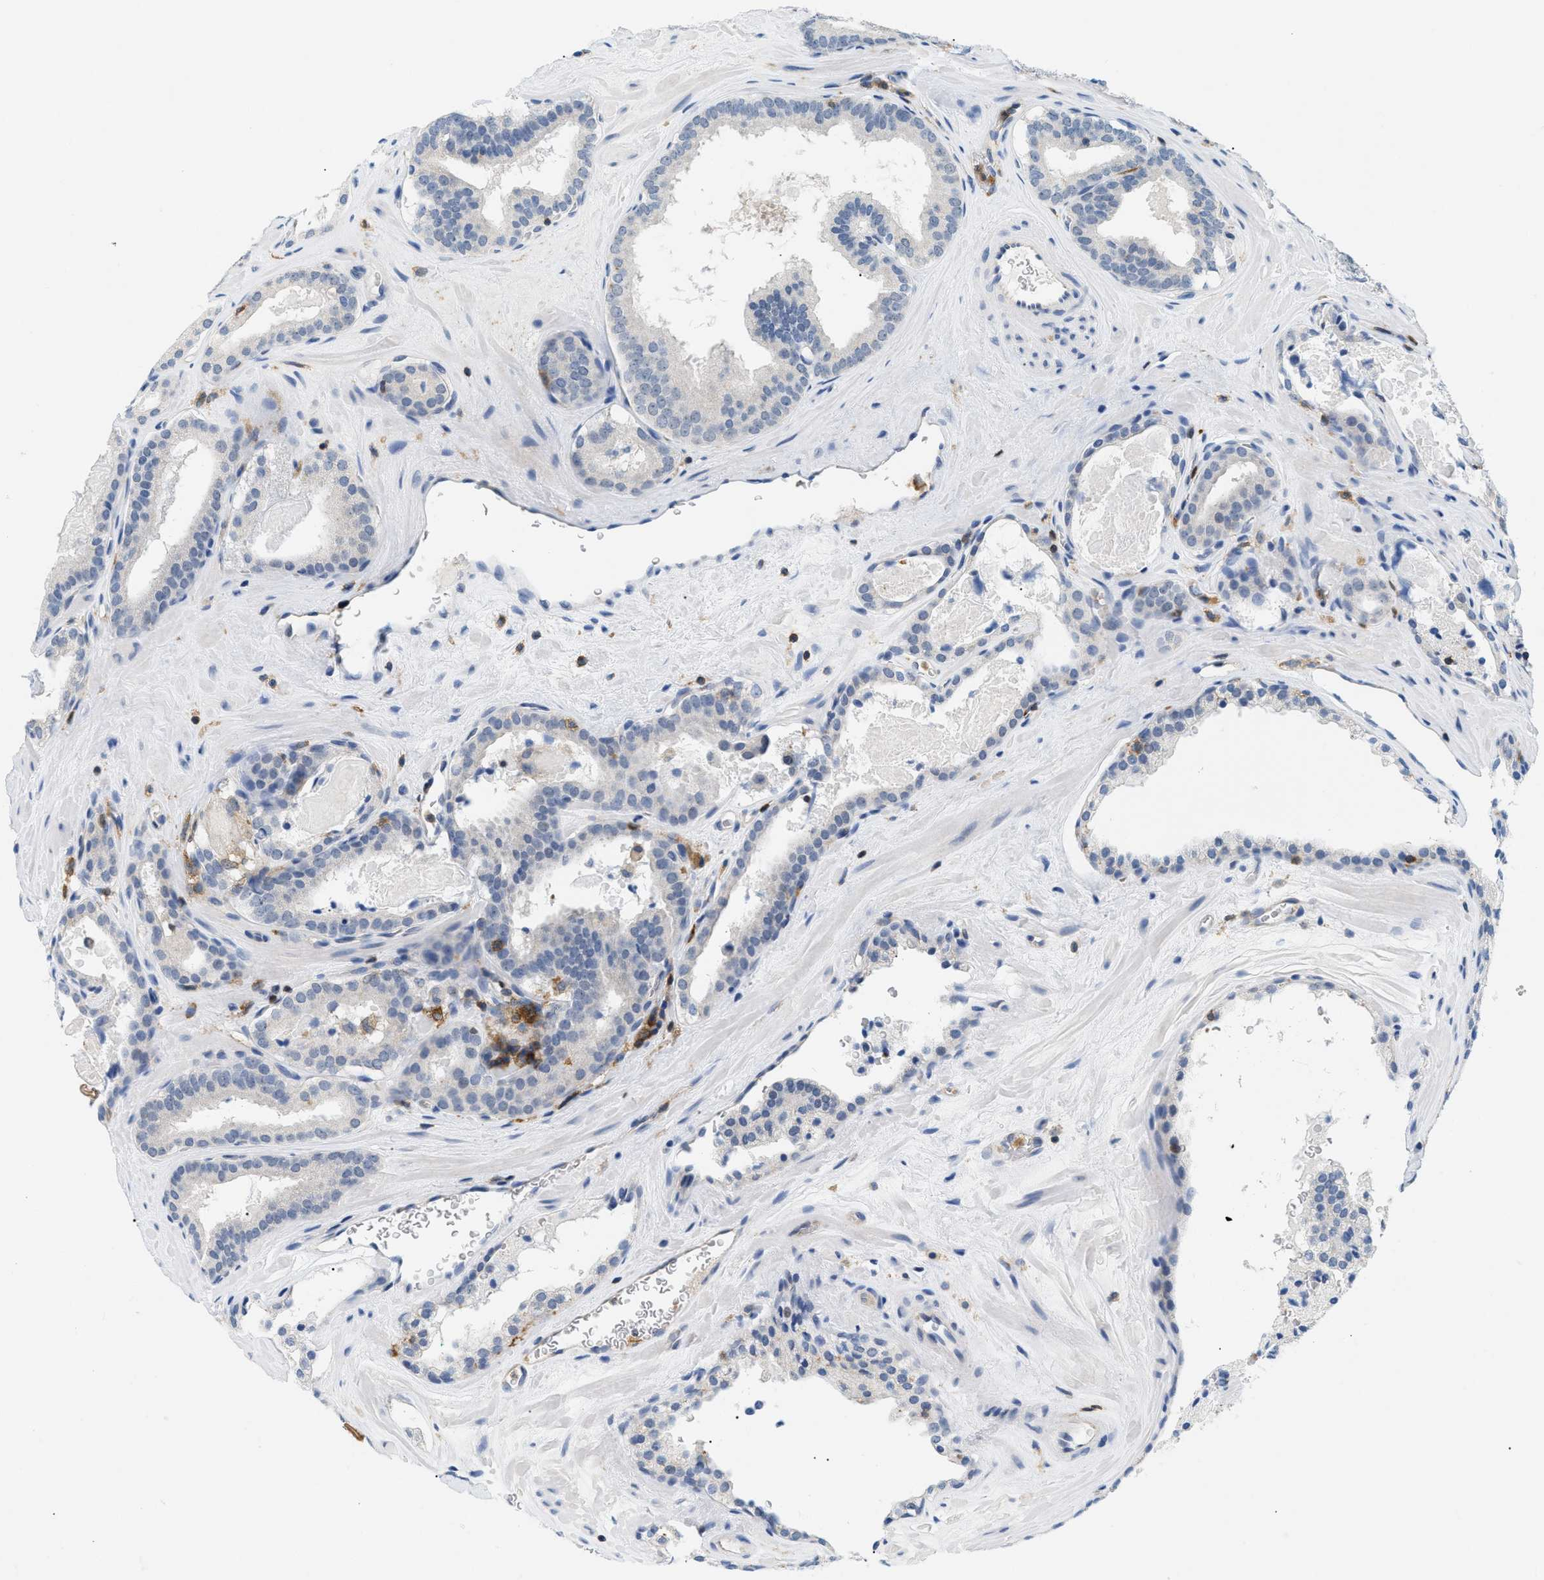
{"staining": {"intensity": "negative", "quantity": "none", "location": "none"}, "tissue": "prostate cancer", "cell_type": "Tumor cells", "image_type": "cancer", "snomed": [{"axis": "morphology", "description": "Adenocarcinoma, High grade"}, {"axis": "topography", "description": "Prostate"}], "caption": "This micrograph is of high-grade adenocarcinoma (prostate) stained with immunohistochemistry (IHC) to label a protein in brown with the nuclei are counter-stained blue. There is no staining in tumor cells.", "gene": "INPP5D", "patient": {"sex": "male", "age": 60}}